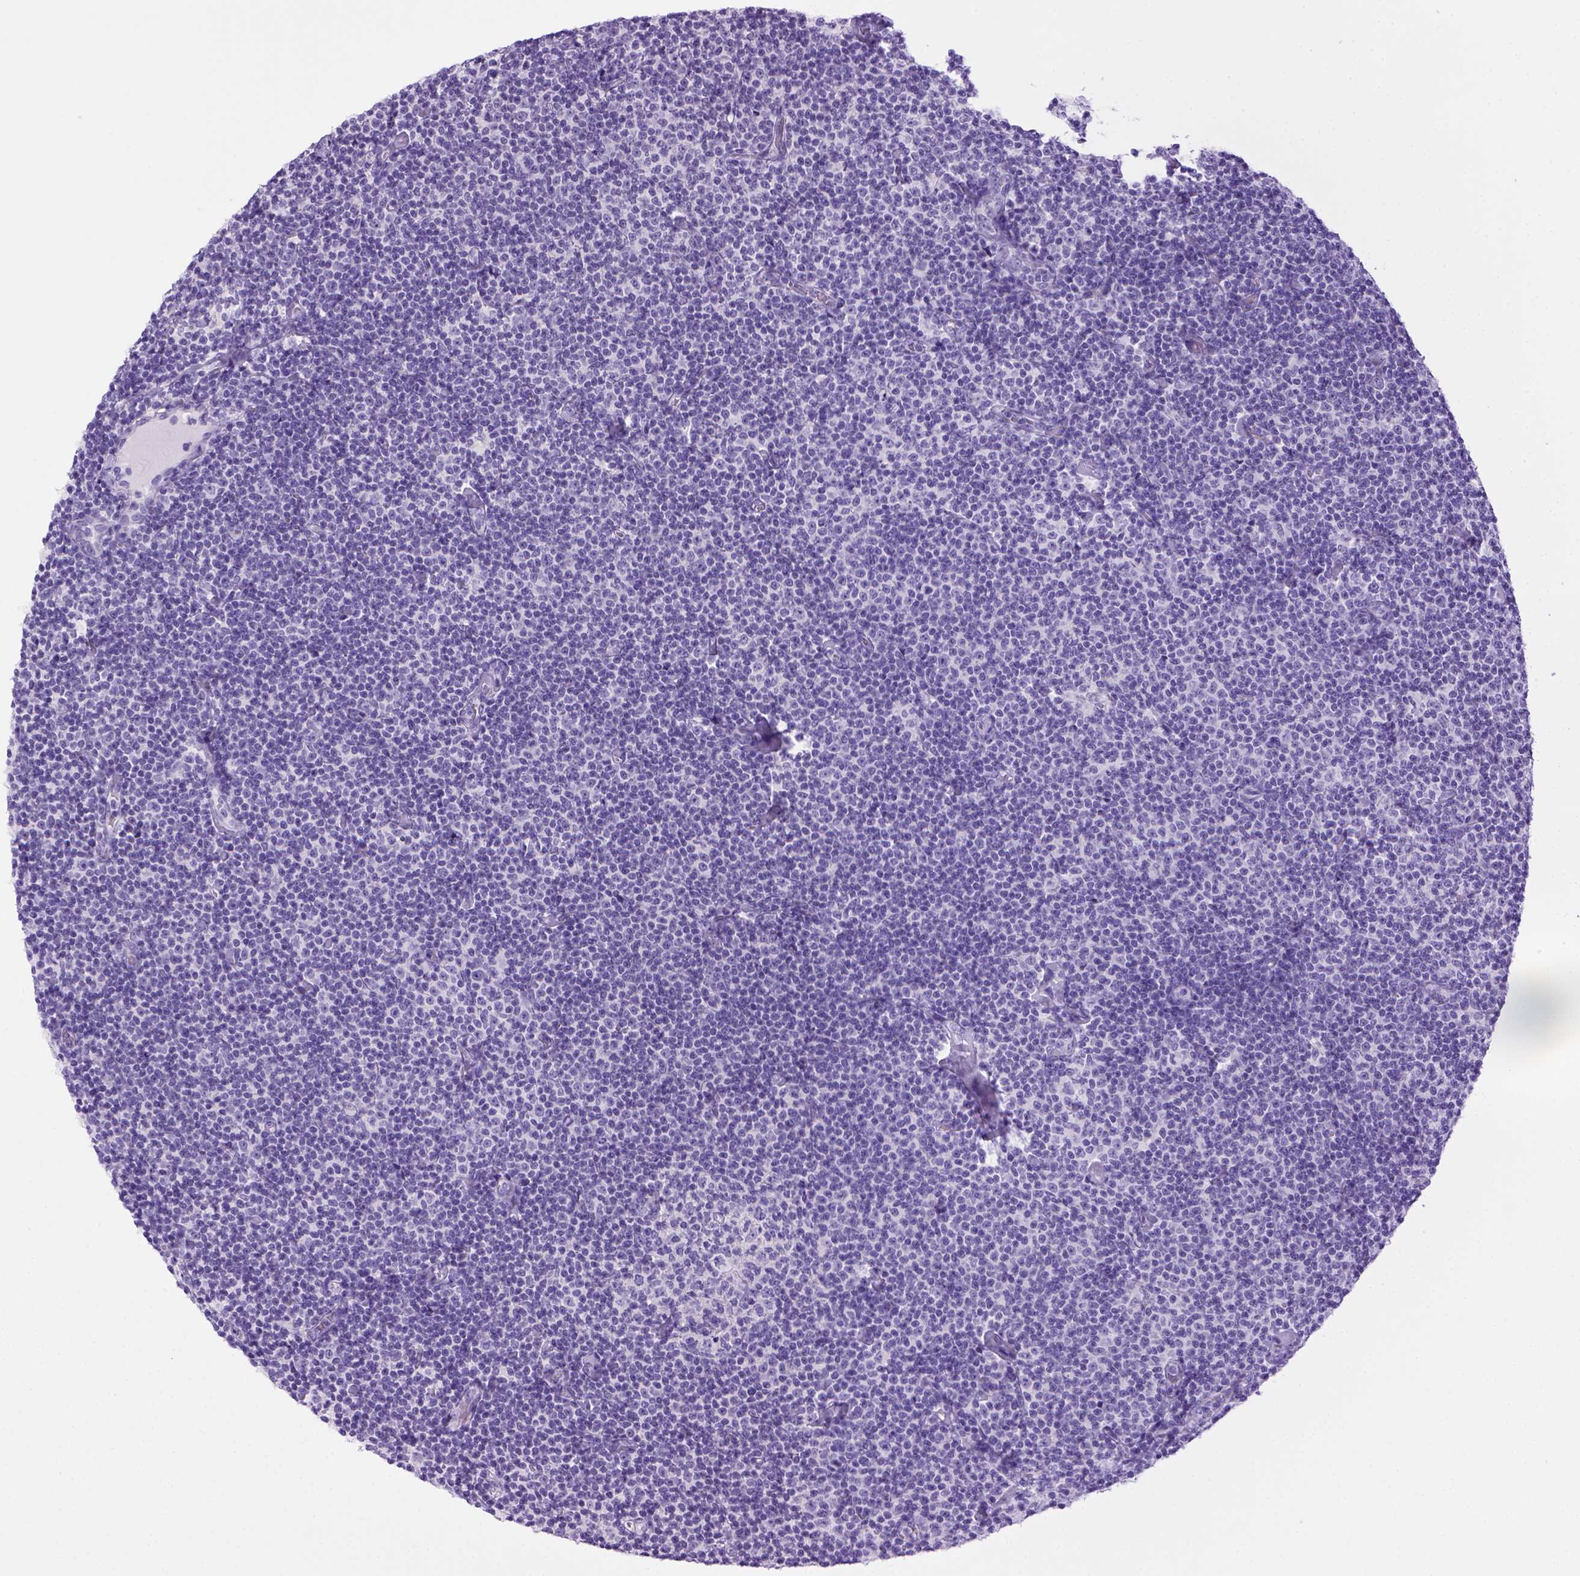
{"staining": {"intensity": "negative", "quantity": "none", "location": "none"}, "tissue": "lymphoma", "cell_type": "Tumor cells", "image_type": "cancer", "snomed": [{"axis": "morphology", "description": "Malignant lymphoma, non-Hodgkin's type, Low grade"}, {"axis": "topography", "description": "Lymph node"}], "caption": "DAB (3,3'-diaminobenzidine) immunohistochemical staining of malignant lymphoma, non-Hodgkin's type (low-grade) demonstrates no significant positivity in tumor cells.", "gene": "SGCG", "patient": {"sex": "male", "age": 81}}